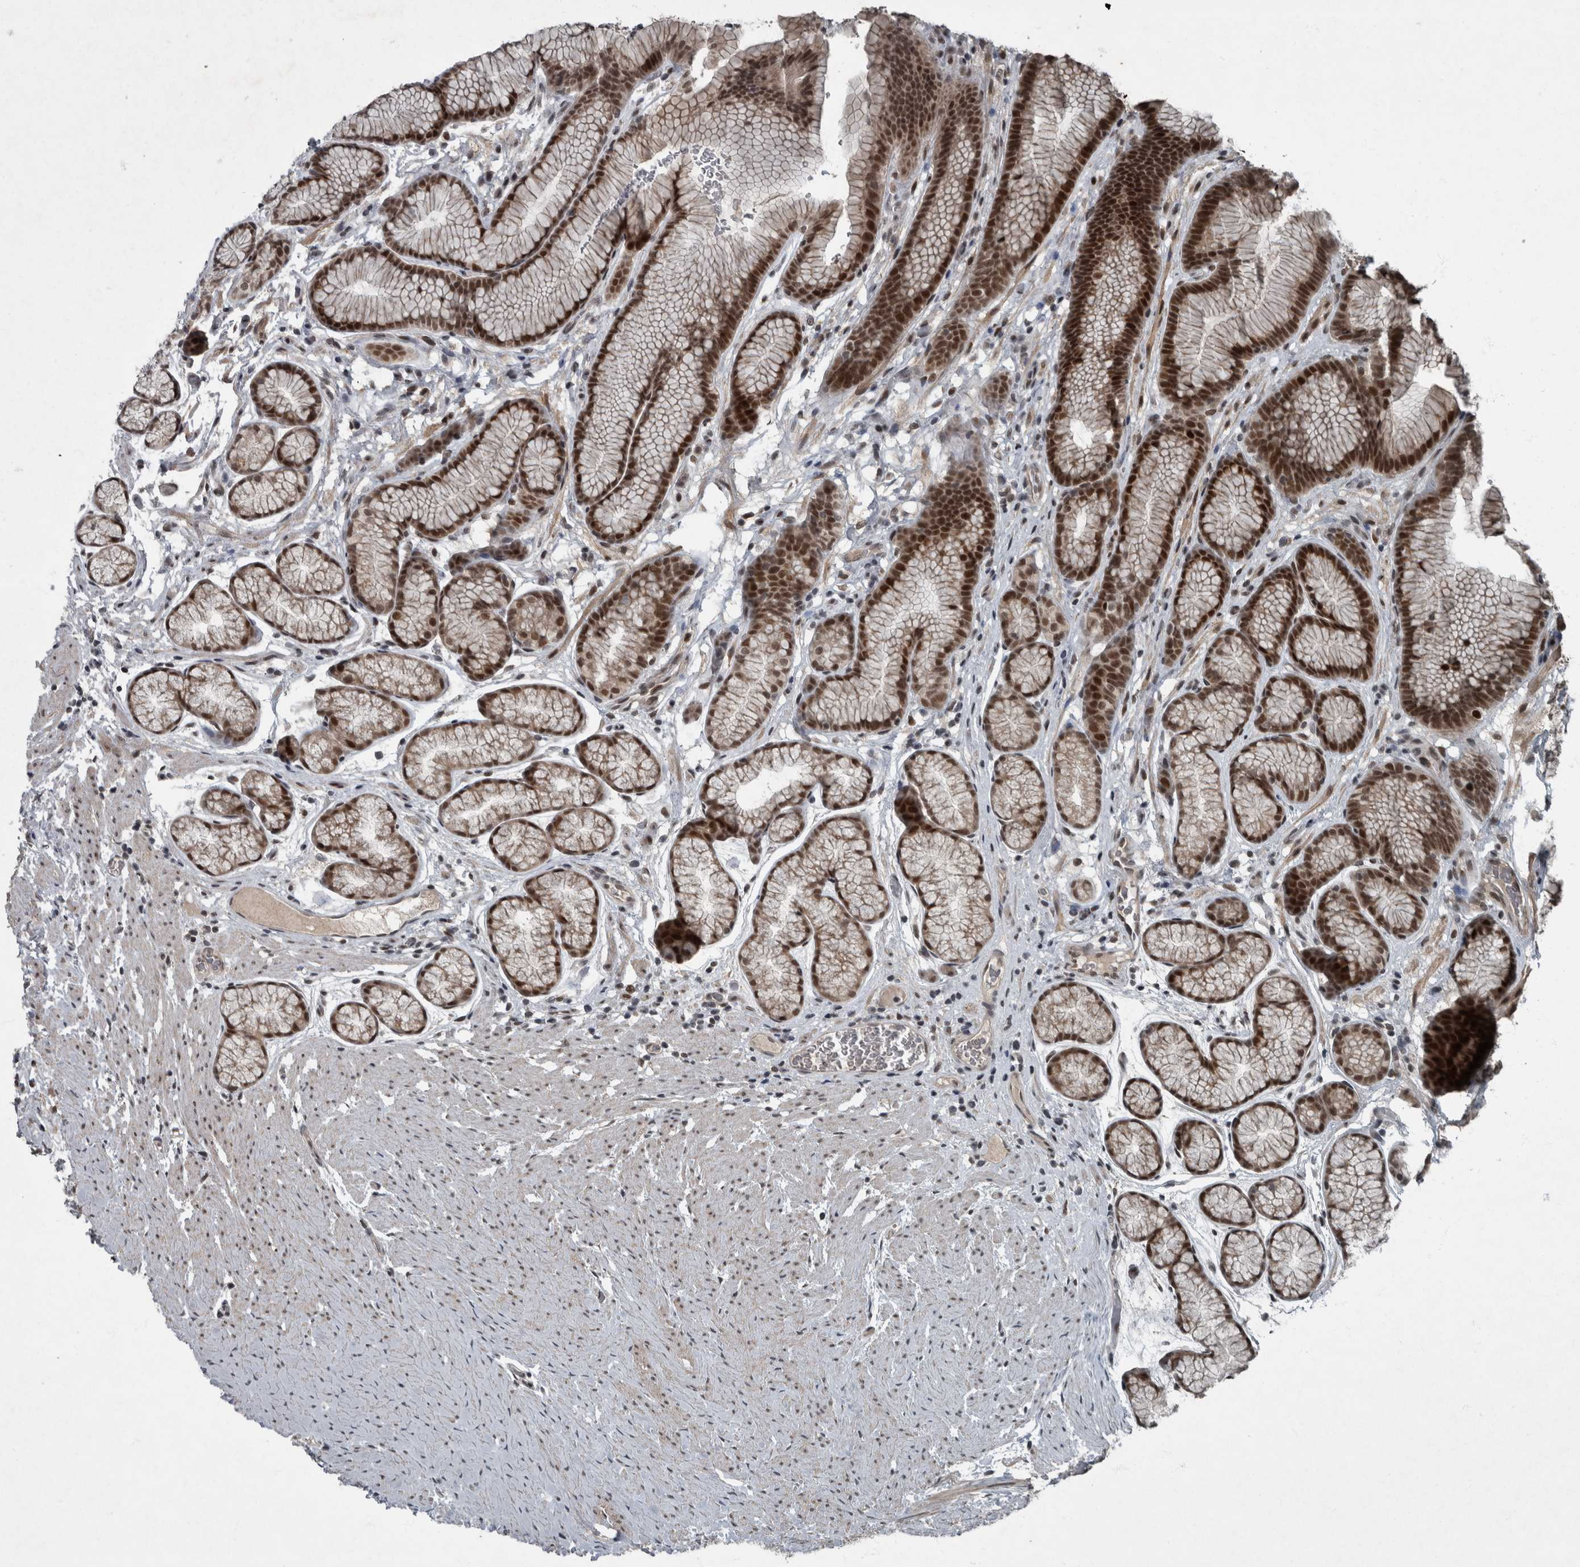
{"staining": {"intensity": "strong", "quantity": ">75%", "location": "nuclear"}, "tissue": "stomach", "cell_type": "Glandular cells", "image_type": "normal", "snomed": [{"axis": "morphology", "description": "Normal tissue, NOS"}, {"axis": "topography", "description": "Stomach"}], "caption": "Immunohistochemistry histopathology image of benign stomach: human stomach stained using immunohistochemistry (IHC) reveals high levels of strong protein expression localized specifically in the nuclear of glandular cells, appearing as a nuclear brown color.", "gene": "WDR33", "patient": {"sex": "male", "age": 42}}